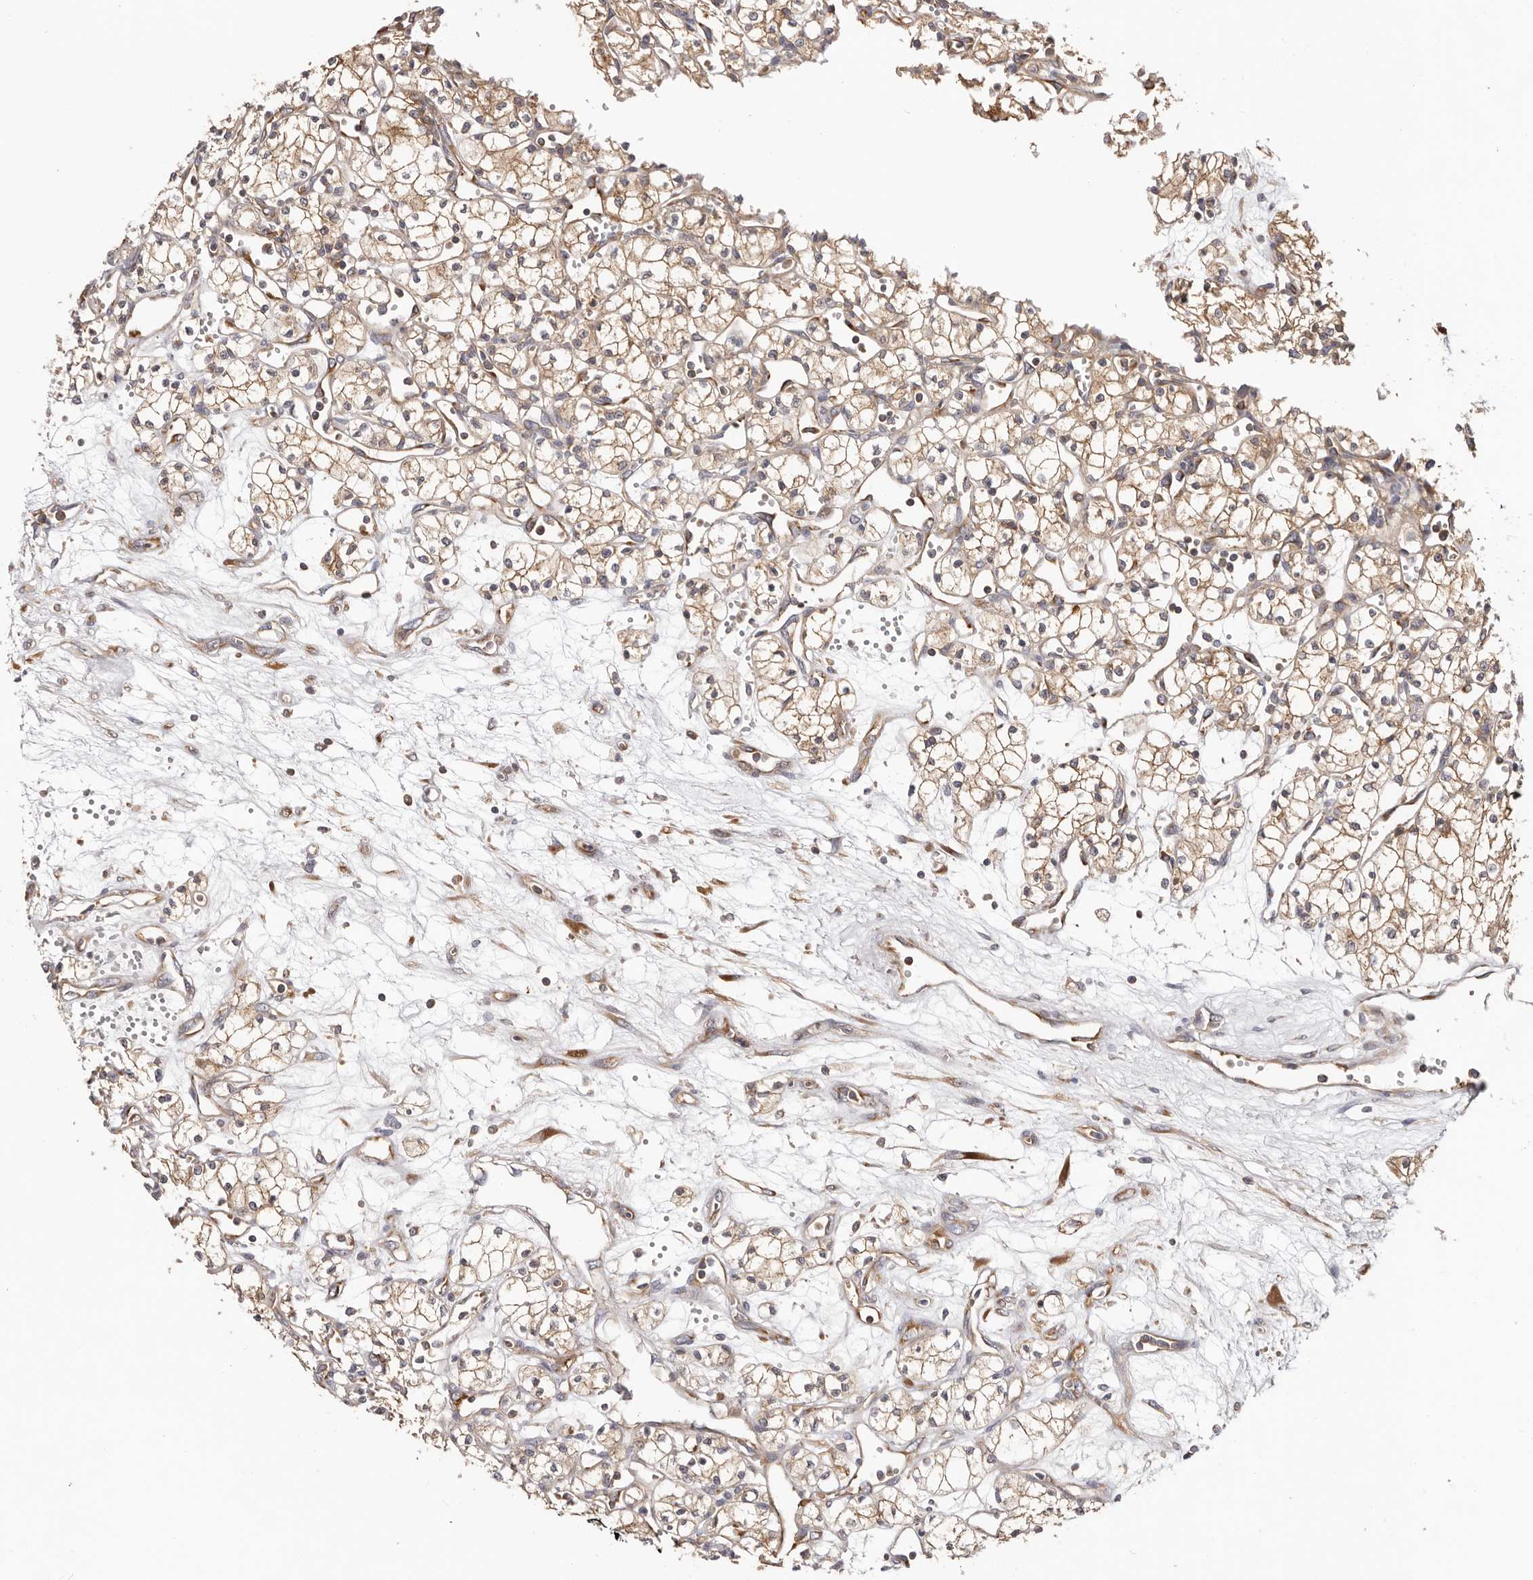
{"staining": {"intensity": "moderate", "quantity": ">75%", "location": "cytoplasmic/membranous"}, "tissue": "renal cancer", "cell_type": "Tumor cells", "image_type": "cancer", "snomed": [{"axis": "morphology", "description": "Adenocarcinoma, NOS"}, {"axis": "topography", "description": "Kidney"}], "caption": "A high-resolution histopathology image shows immunohistochemistry staining of adenocarcinoma (renal), which shows moderate cytoplasmic/membranous expression in about >75% of tumor cells.", "gene": "EPRS1", "patient": {"sex": "male", "age": 59}}